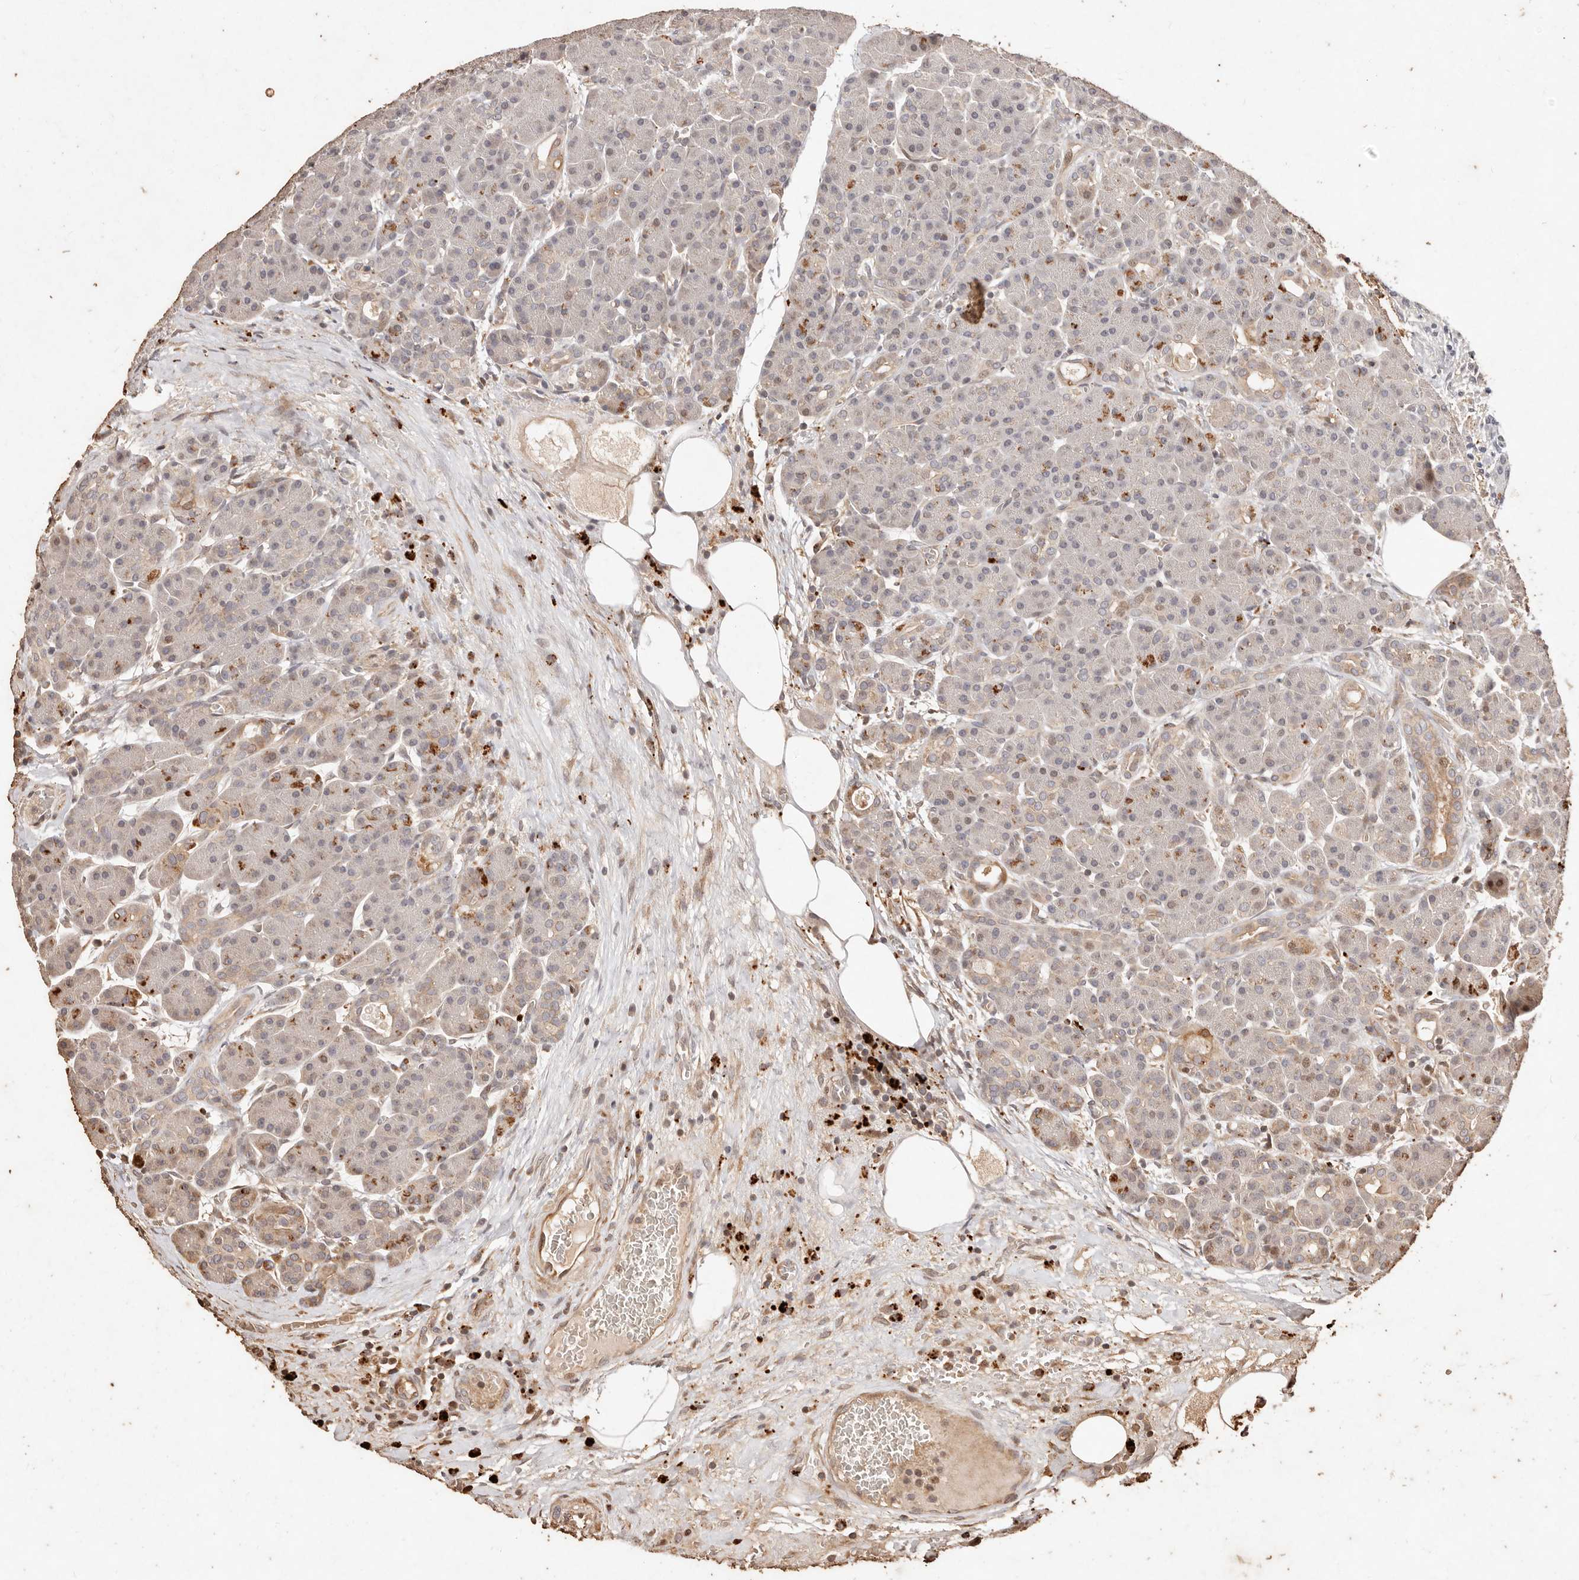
{"staining": {"intensity": "moderate", "quantity": "<25%", "location": "cytoplasmic/membranous"}, "tissue": "pancreas", "cell_type": "Exocrine glandular cells", "image_type": "normal", "snomed": [{"axis": "morphology", "description": "Normal tissue, NOS"}, {"axis": "topography", "description": "Pancreas"}], "caption": "High-power microscopy captured an immunohistochemistry (IHC) image of benign pancreas, revealing moderate cytoplasmic/membranous expression in about <25% of exocrine glandular cells. Using DAB (3,3'-diaminobenzidine) (brown) and hematoxylin (blue) stains, captured at high magnification using brightfield microscopy.", "gene": "KIF9", "patient": {"sex": "male", "age": 63}}